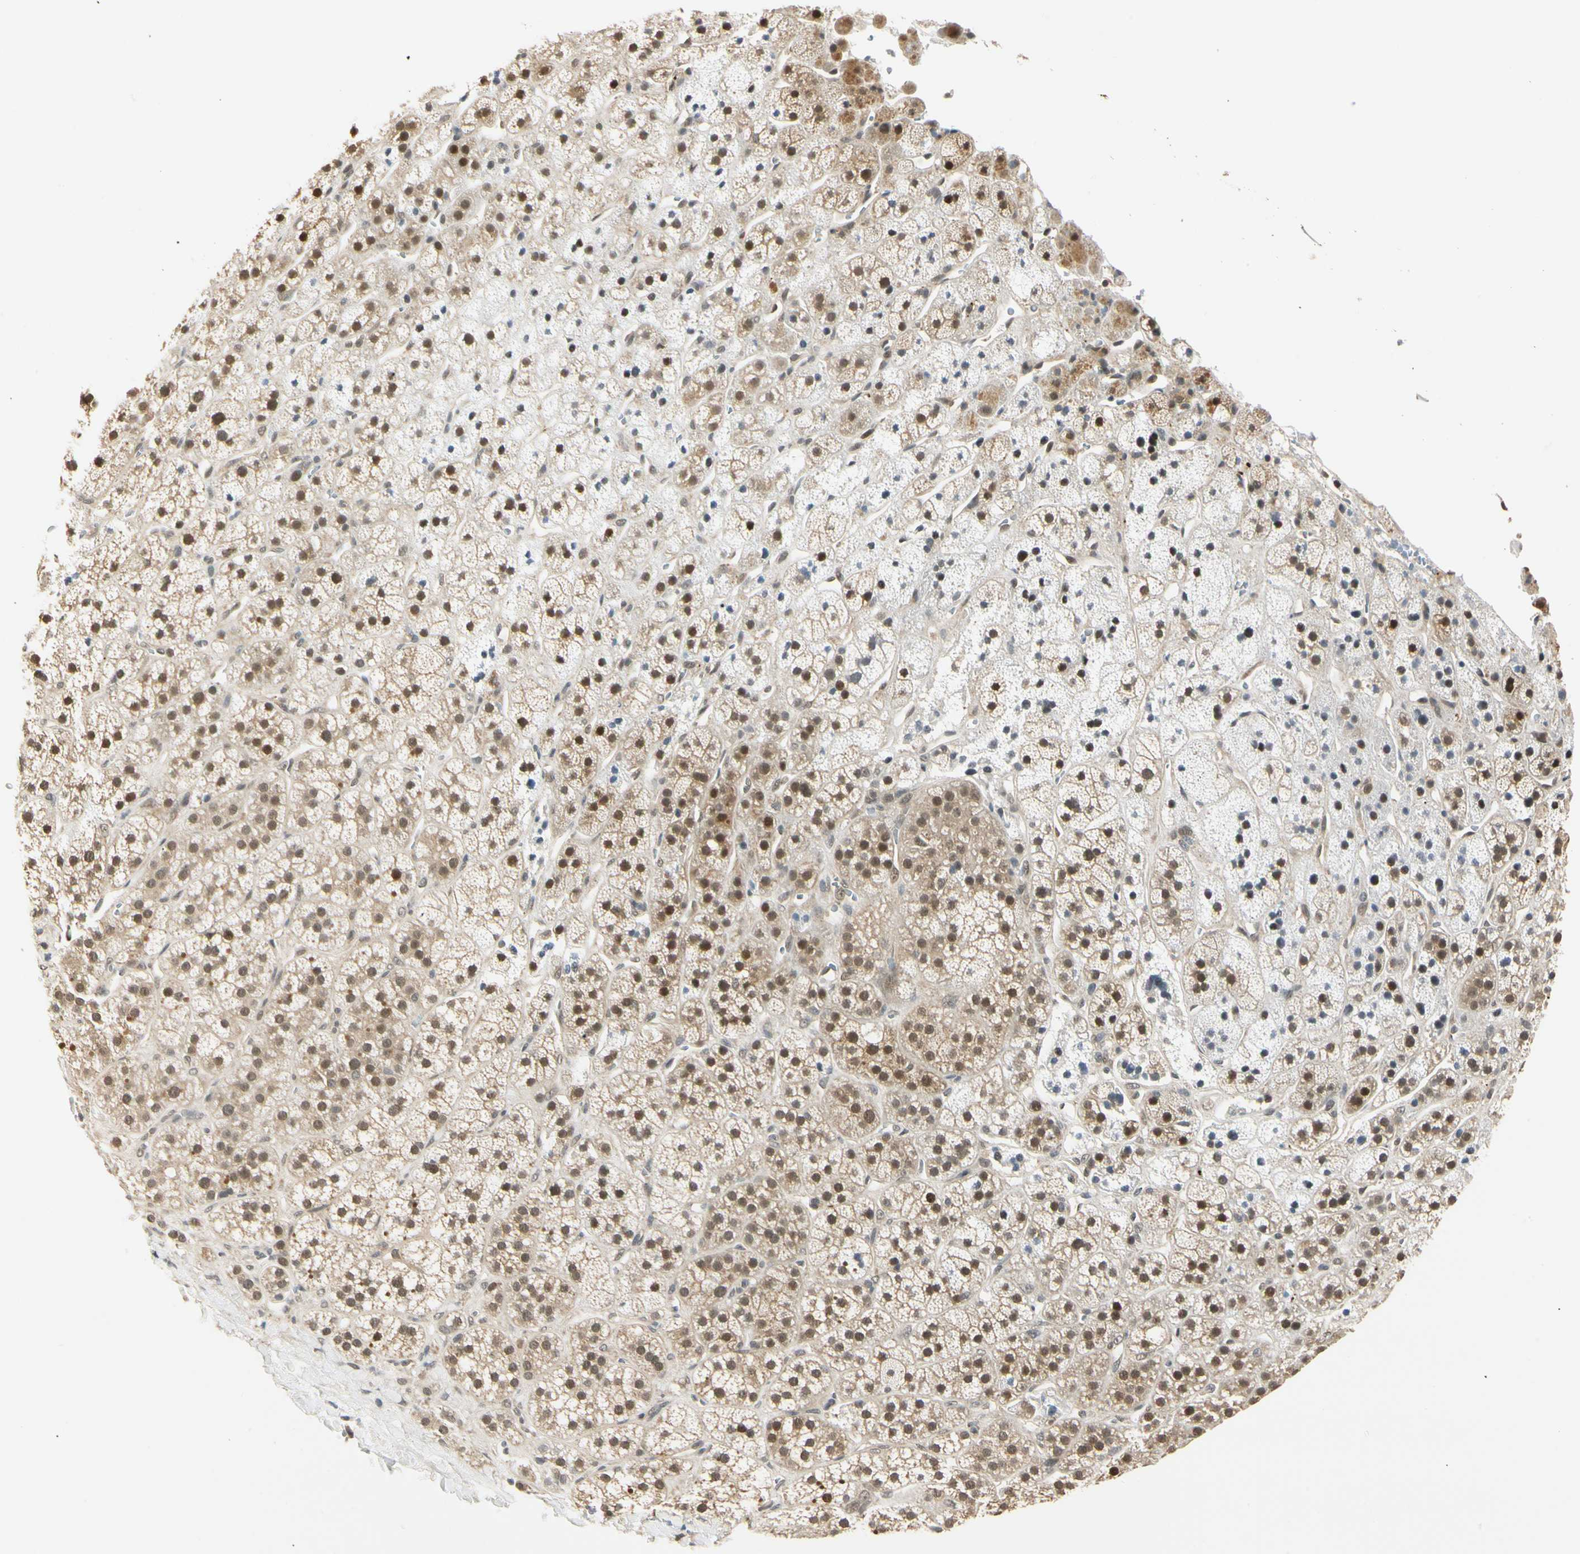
{"staining": {"intensity": "moderate", "quantity": ">75%", "location": "cytoplasmic/membranous,nuclear"}, "tissue": "adrenal gland", "cell_type": "Glandular cells", "image_type": "normal", "snomed": [{"axis": "morphology", "description": "Normal tissue, NOS"}, {"axis": "topography", "description": "Adrenal gland"}], "caption": "Adrenal gland stained with DAB IHC shows medium levels of moderate cytoplasmic/membranous,nuclear positivity in approximately >75% of glandular cells.", "gene": "UBE2Z", "patient": {"sex": "male", "age": 56}}